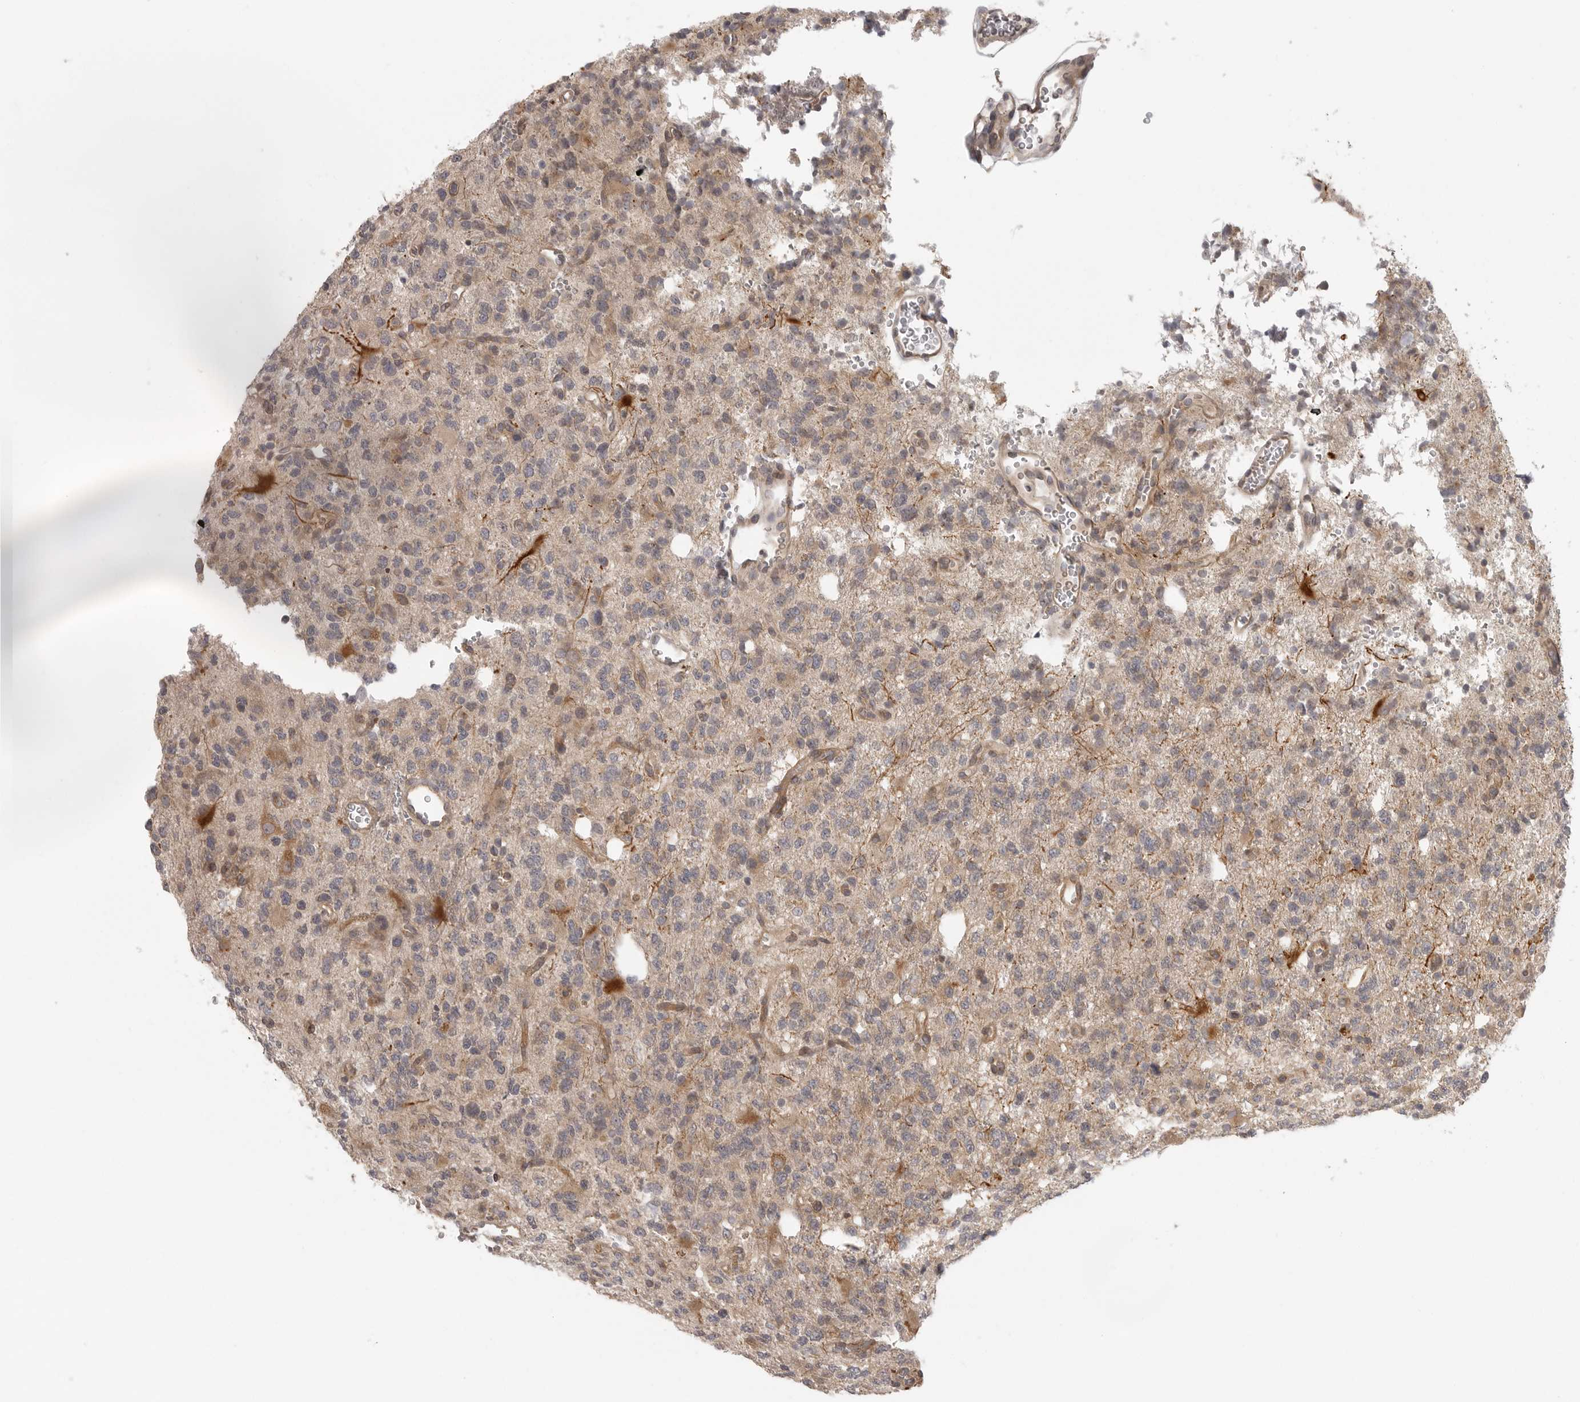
{"staining": {"intensity": "weak", "quantity": "<25%", "location": "cytoplasmic/membranous"}, "tissue": "glioma", "cell_type": "Tumor cells", "image_type": "cancer", "snomed": [{"axis": "morphology", "description": "Glioma, malignant, High grade"}, {"axis": "topography", "description": "Brain"}], "caption": "Micrograph shows no protein expression in tumor cells of malignant glioma (high-grade) tissue.", "gene": "CCPG1", "patient": {"sex": "female", "age": 62}}